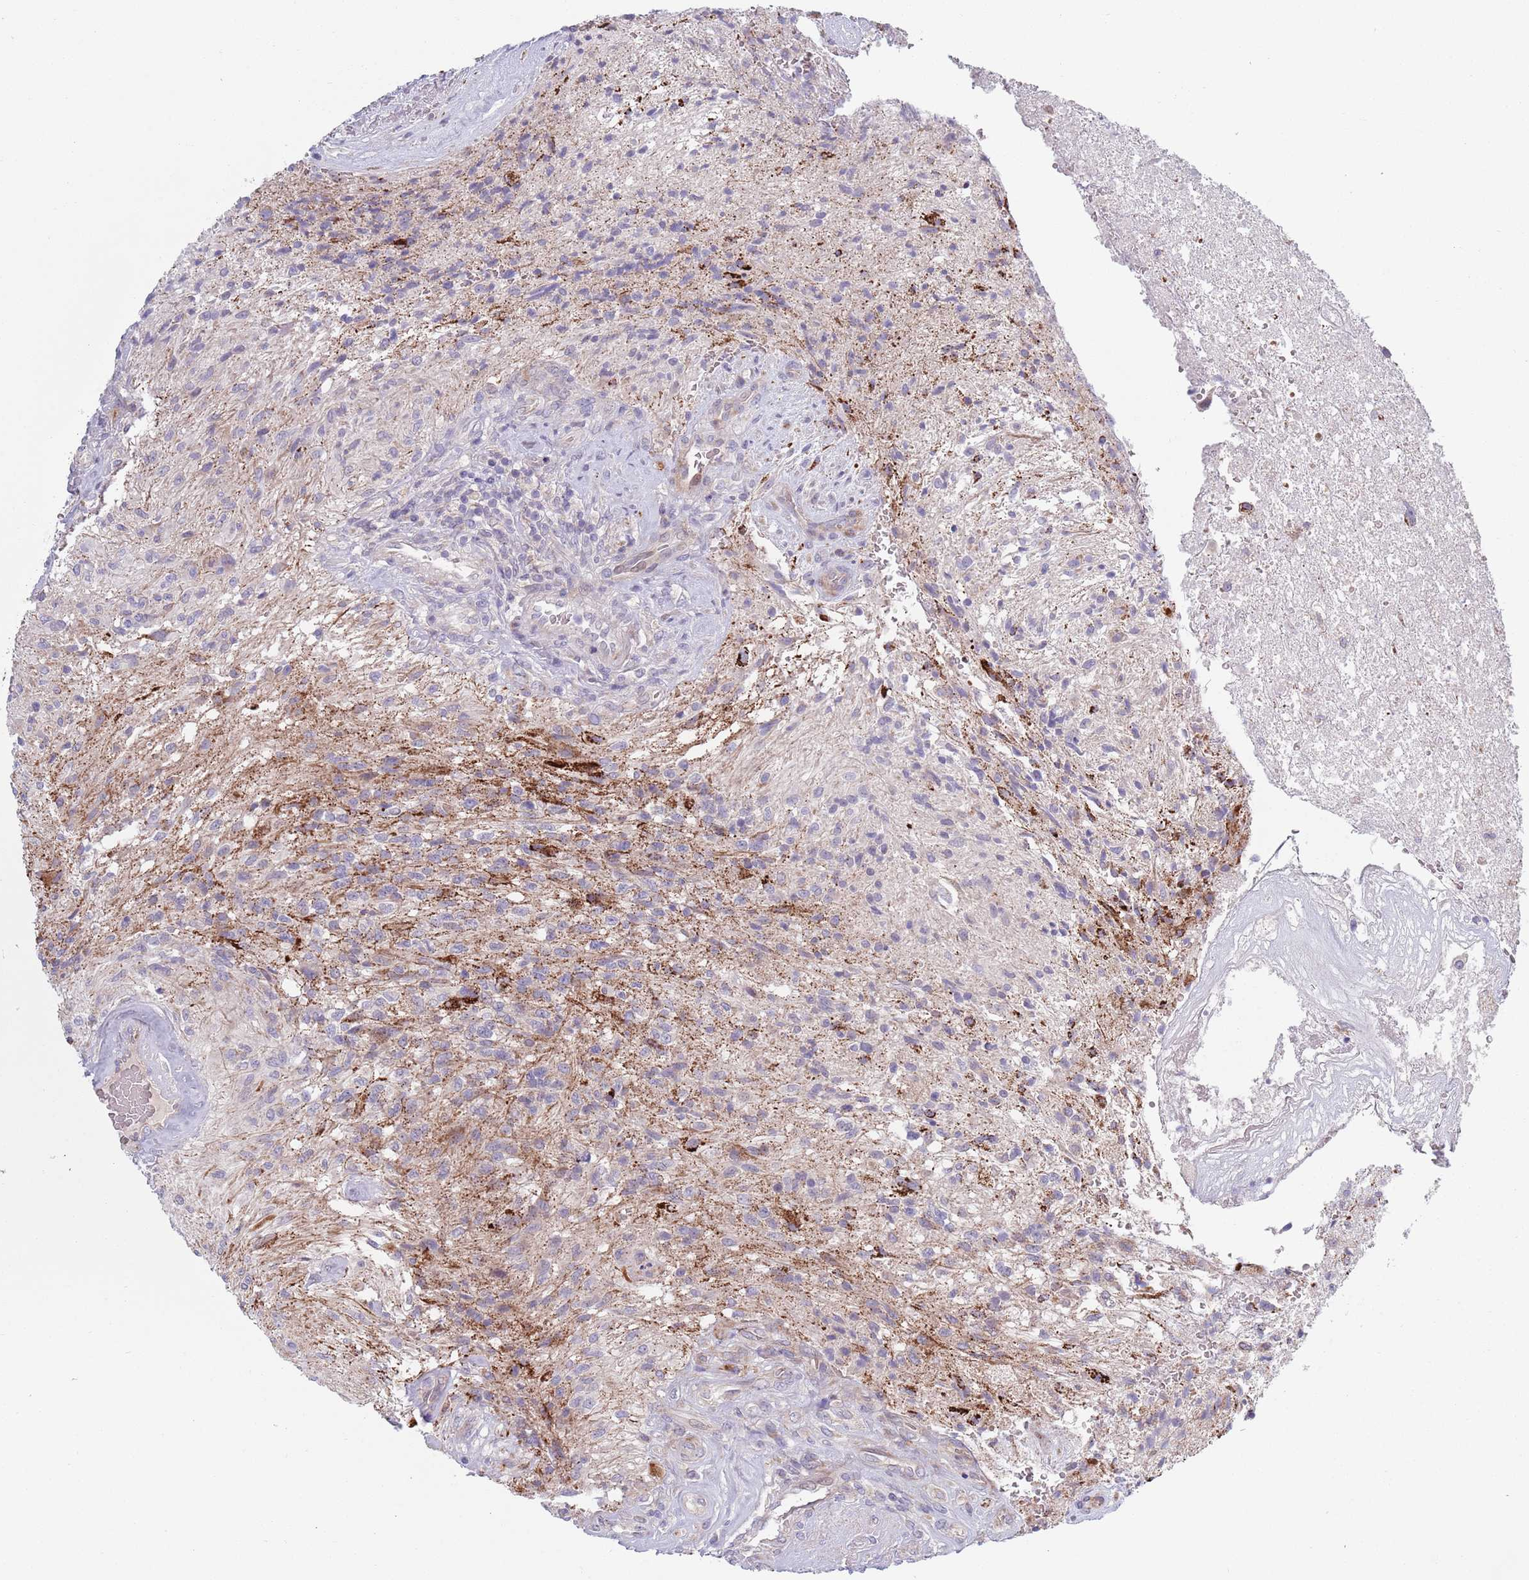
{"staining": {"intensity": "strong", "quantity": "<25%", "location": "cytoplasmic/membranous"}, "tissue": "glioma", "cell_type": "Tumor cells", "image_type": "cancer", "snomed": [{"axis": "morphology", "description": "Glioma, malignant, High grade"}, {"axis": "topography", "description": "Brain"}], "caption": "The immunohistochemical stain shows strong cytoplasmic/membranous expression in tumor cells of high-grade glioma (malignant) tissue.", "gene": "TYW1", "patient": {"sex": "male", "age": 56}}